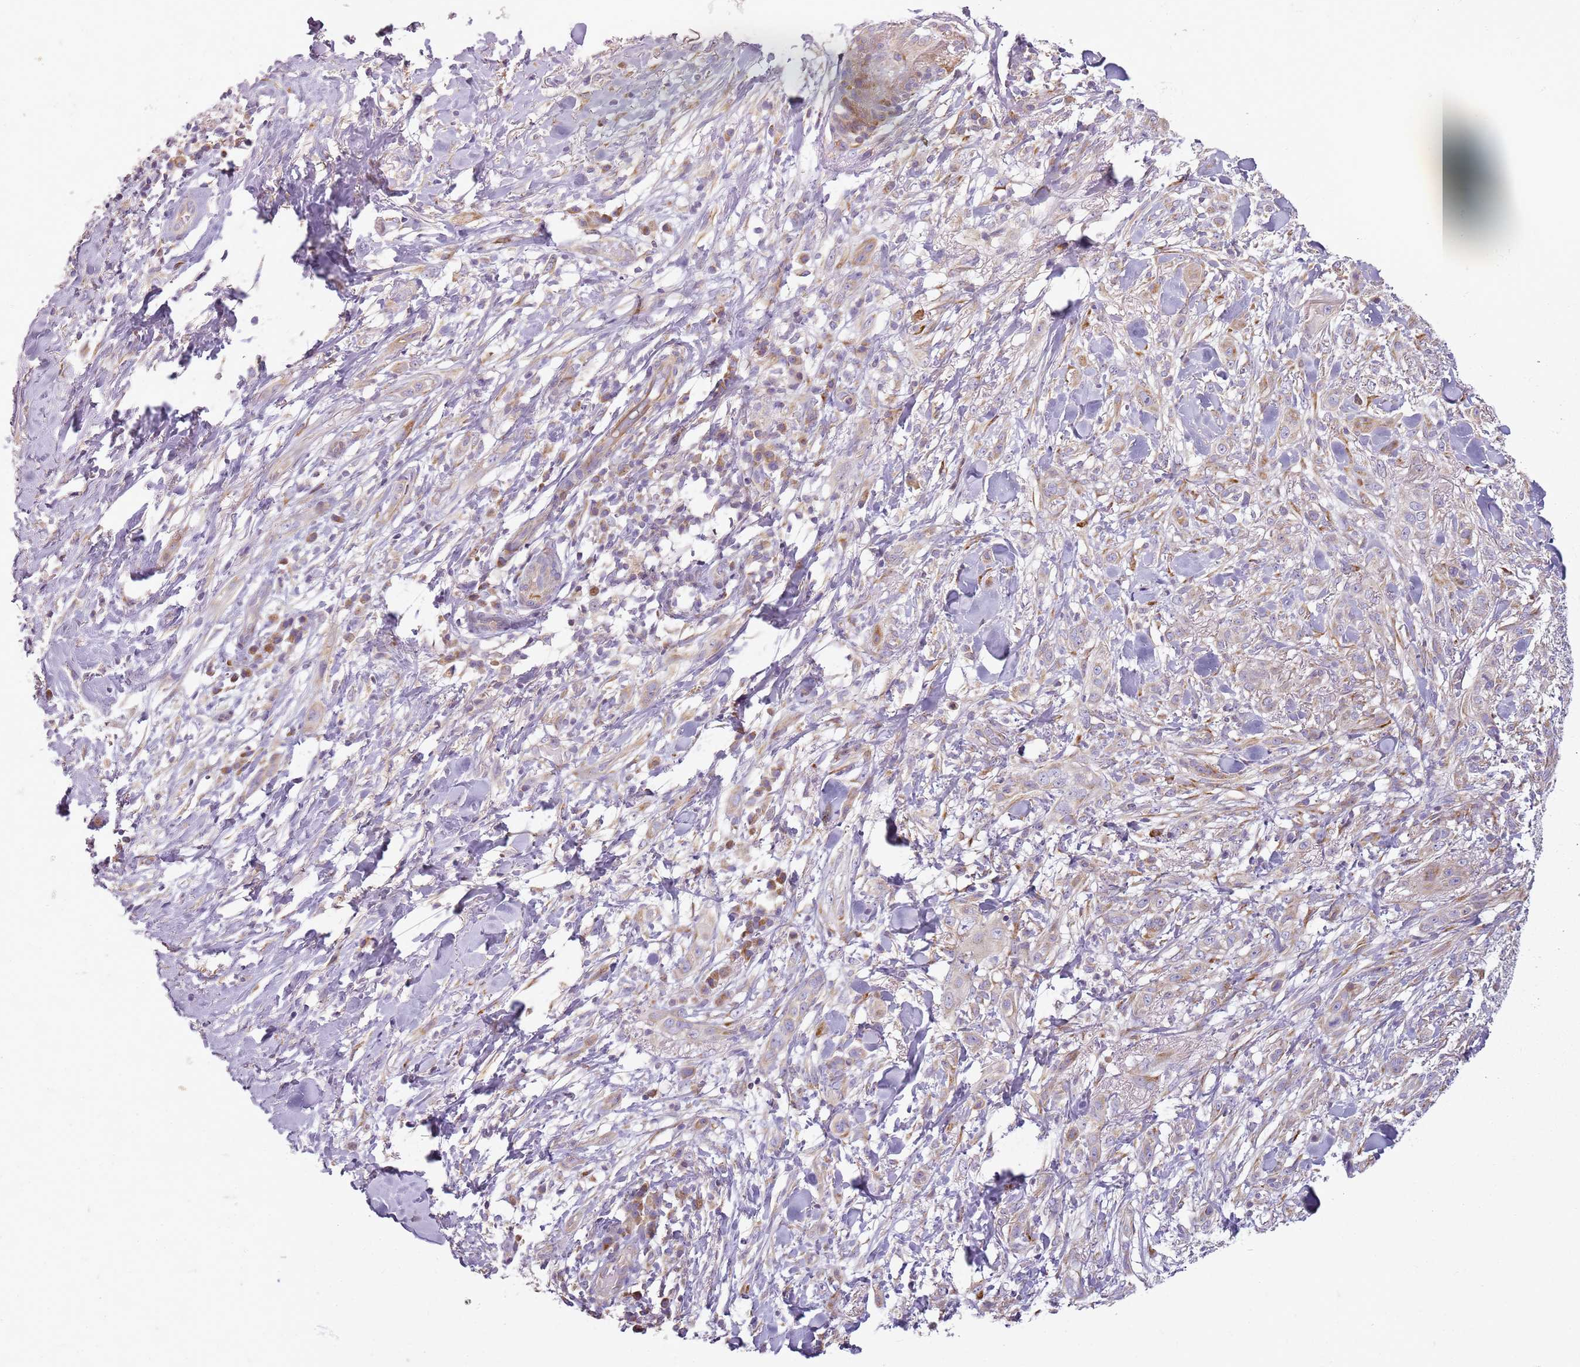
{"staining": {"intensity": "moderate", "quantity": "<25%", "location": "cytoplasmic/membranous"}, "tissue": "skin cancer", "cell_type": "Tumor cells", "image_type": "cancer", "snomed": [{"axis": "morphology", "description": "Basal cell carcinoma"}, {"axis": "topography", "description": "Skin"}], "caption": "Moderate cytoplasmic/membranous expression is seen in approximately <25% of tumor cells in skin cancer.", "gene": "TMEM200C", "patient": {"sex": "male", "age": 72}}